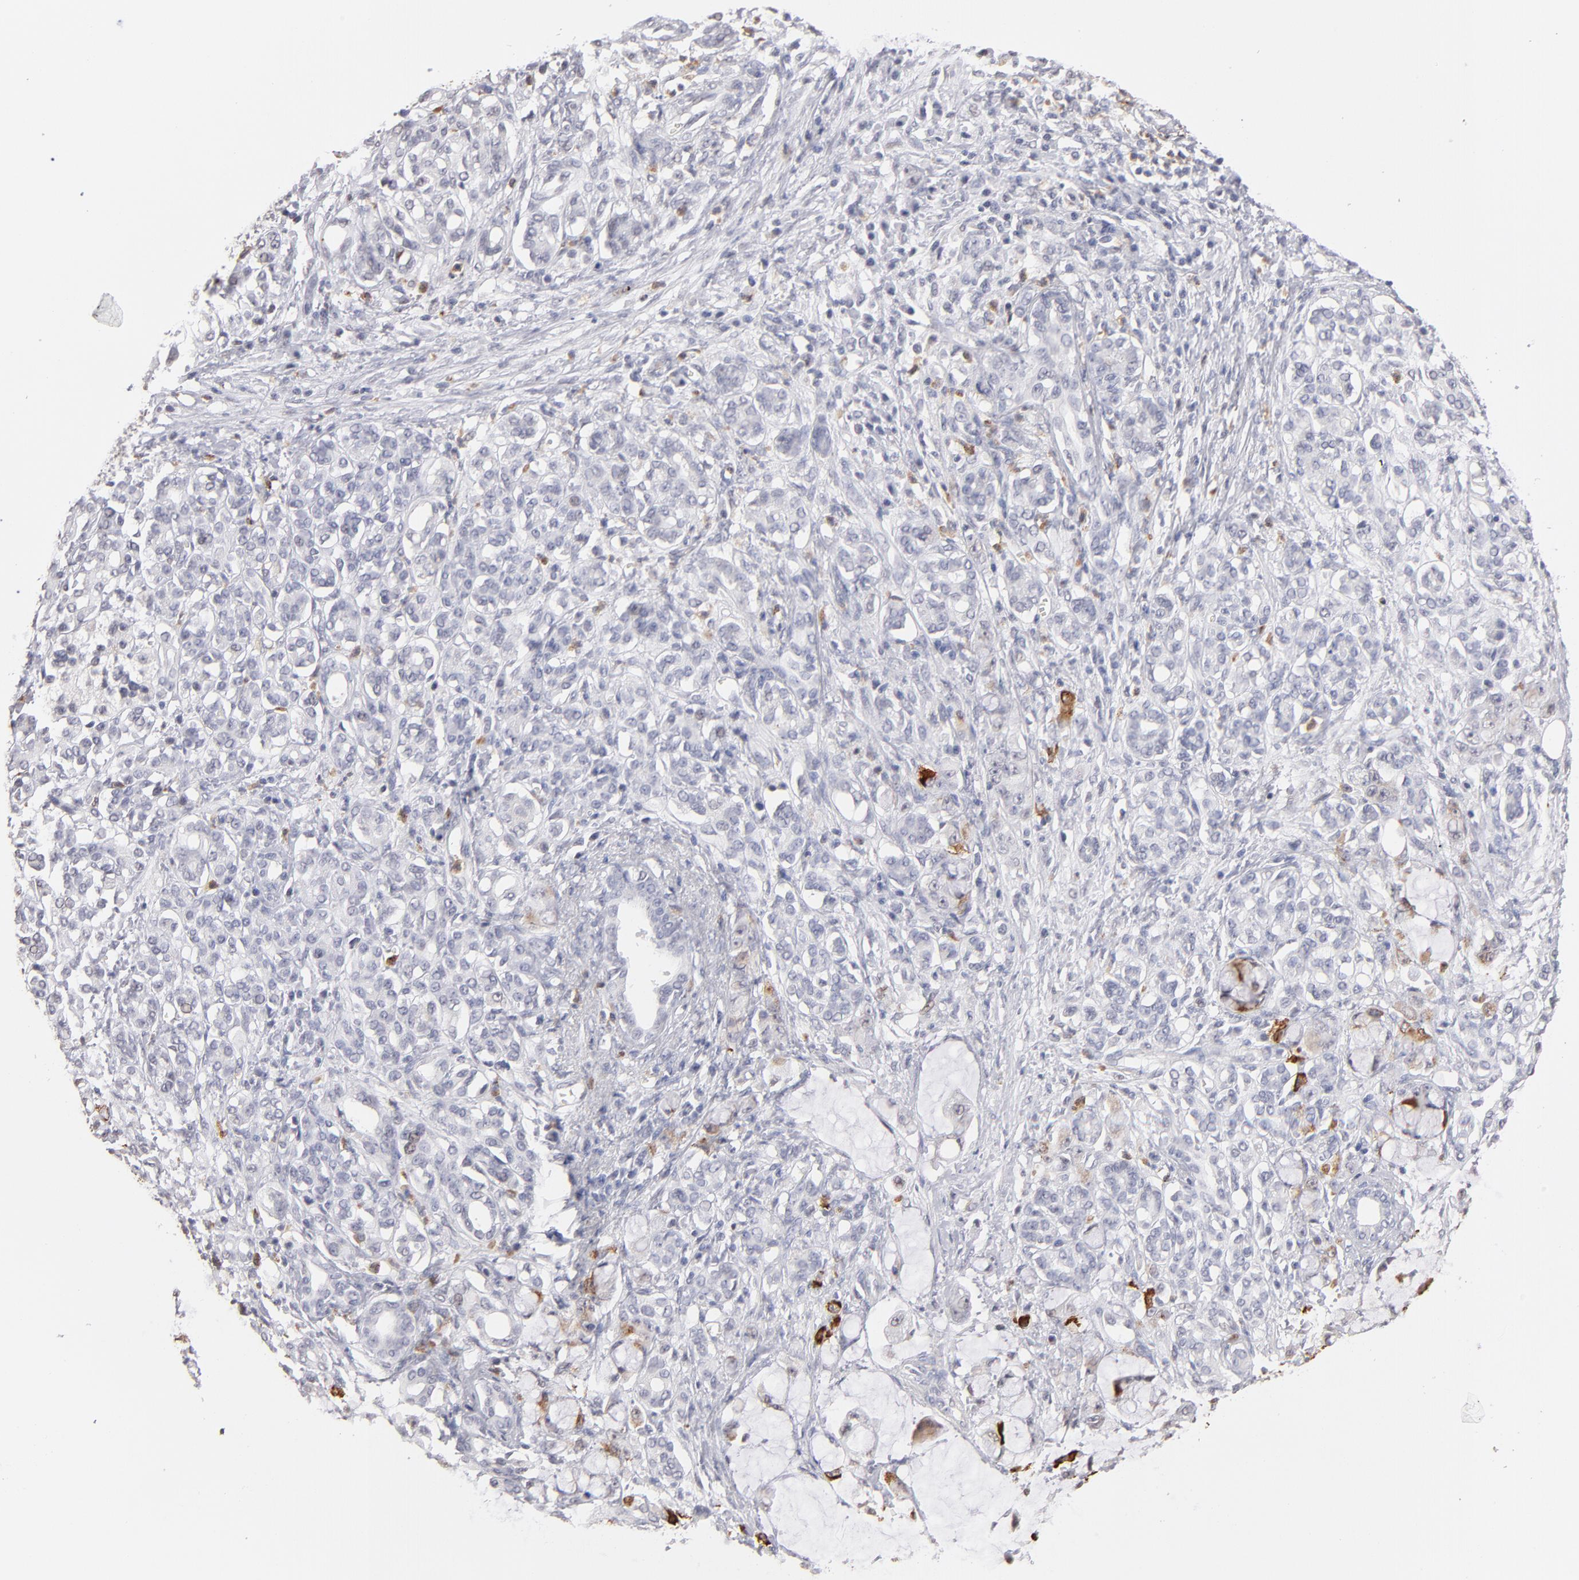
{"staining": {"intensity": "negative", "quantity": "none", "location": "none"}, "tissue": "pancreatic cancer", "cell_type": "Tumor cells", "image_type": "cancer", "snomed": [{"axis": "morphology", "description": "Adenocarcinoma, NOS"}, {"axis": "topography", "description": "Pancreas"}], "caption": "Immunohistochemical staining of pancreatic adenocarcinoma reveals no significant staining in tumor cells.", "gene": "MGAM", "patient": {"sex": "female", "age": 73}}